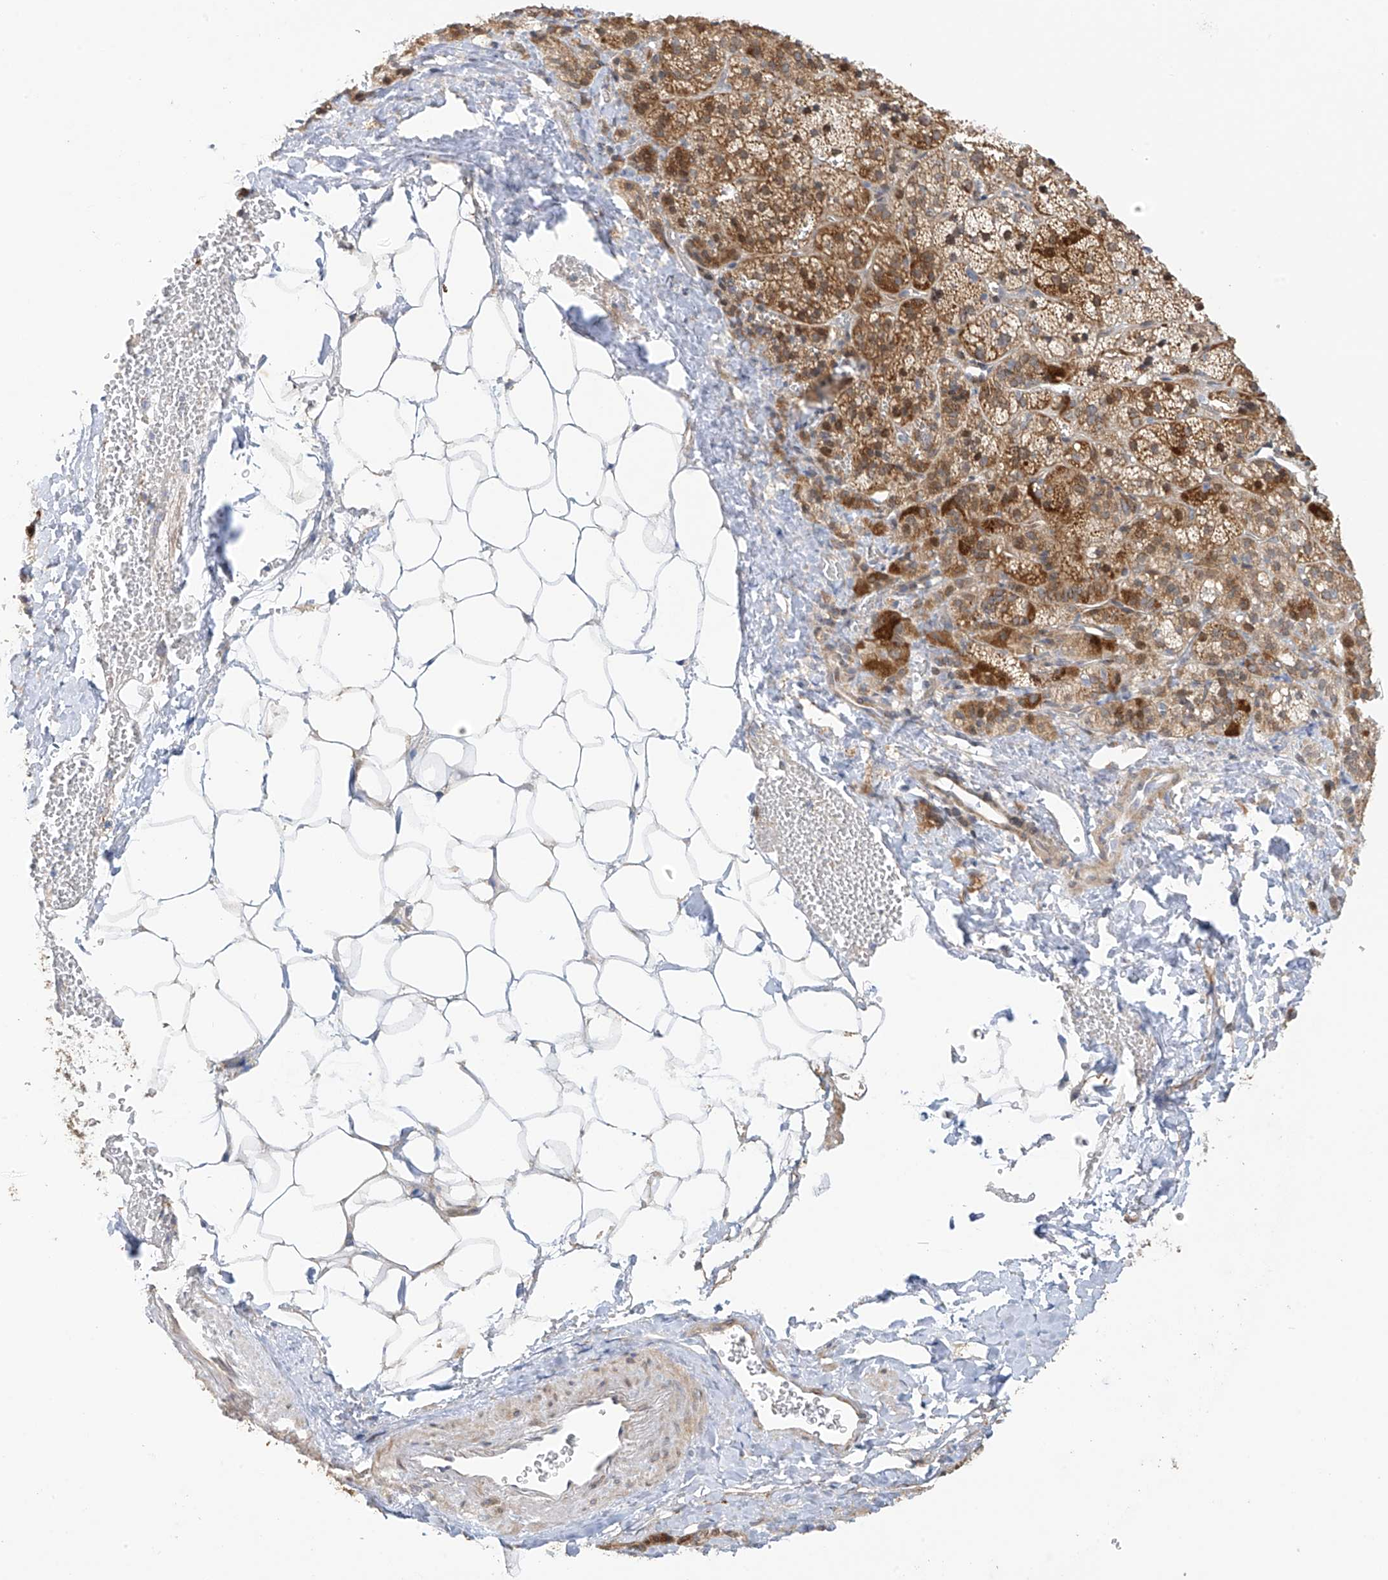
{"staining": {"intensity": "moderate", "quantity": ">75%", "location": "cytoplasmic/membranous"}, "tissue": "adrenal gland", "cell_type": "Glandular cells", "image_type": "normal", "snomed": [{"axis": "morphology", "description": "Normal tissue, NOS"}, {"axis": "topography", "description": "Adrenal gland"}], "caption": "Moderate cytoplasmic/membranous staining is appreciated in approximately >75% of glandular cells in unremarkable adrenal gland. The staining is performed using DAB brown chromogen to label protein expression. The nuclei are counter-stained blue using hematoxylin.", "gene": "ZNF641", "patient": {"sex": "female", "age": 57}}